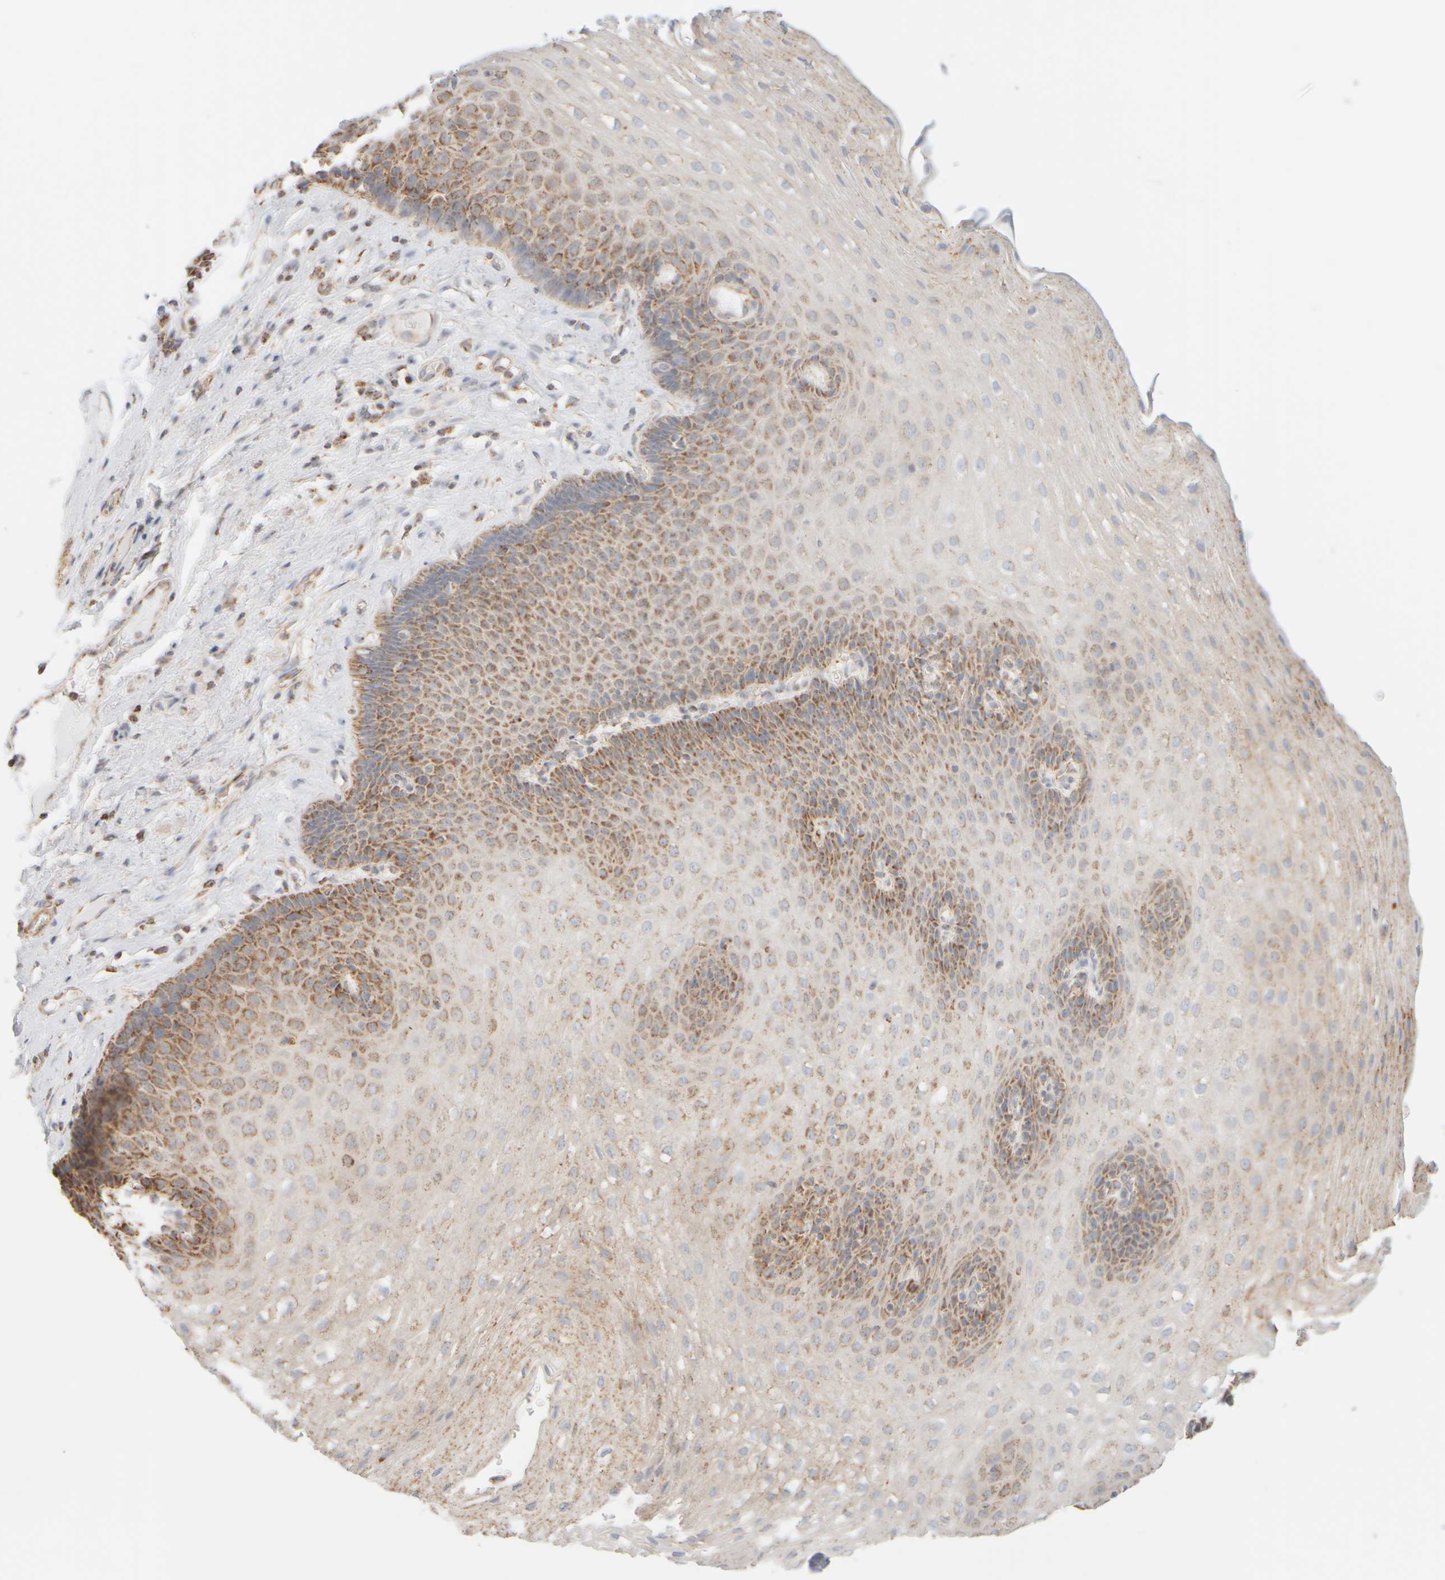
{"staining": {"intensity": "moderate", "quantity": "25%-75%", "location": "cytoplasmic/membranous"}, "tissue": "esophagus", "cell_type": "Squamous epithelial cells", "image_type": "normal", "snomed": [{"axis": "morphology", "description": "Normal tissue, NOS"}, {"axis": "topography", "description": "Esophagus"}], "caption": "Esophagus stained for a protein (brown) shows moderate cytoplasmic/membranous positive expression in approximately 25%-75% of squamous epithelial cells.", "gene": "APBB2", "patient": {"sex": "female", "age": 66}}